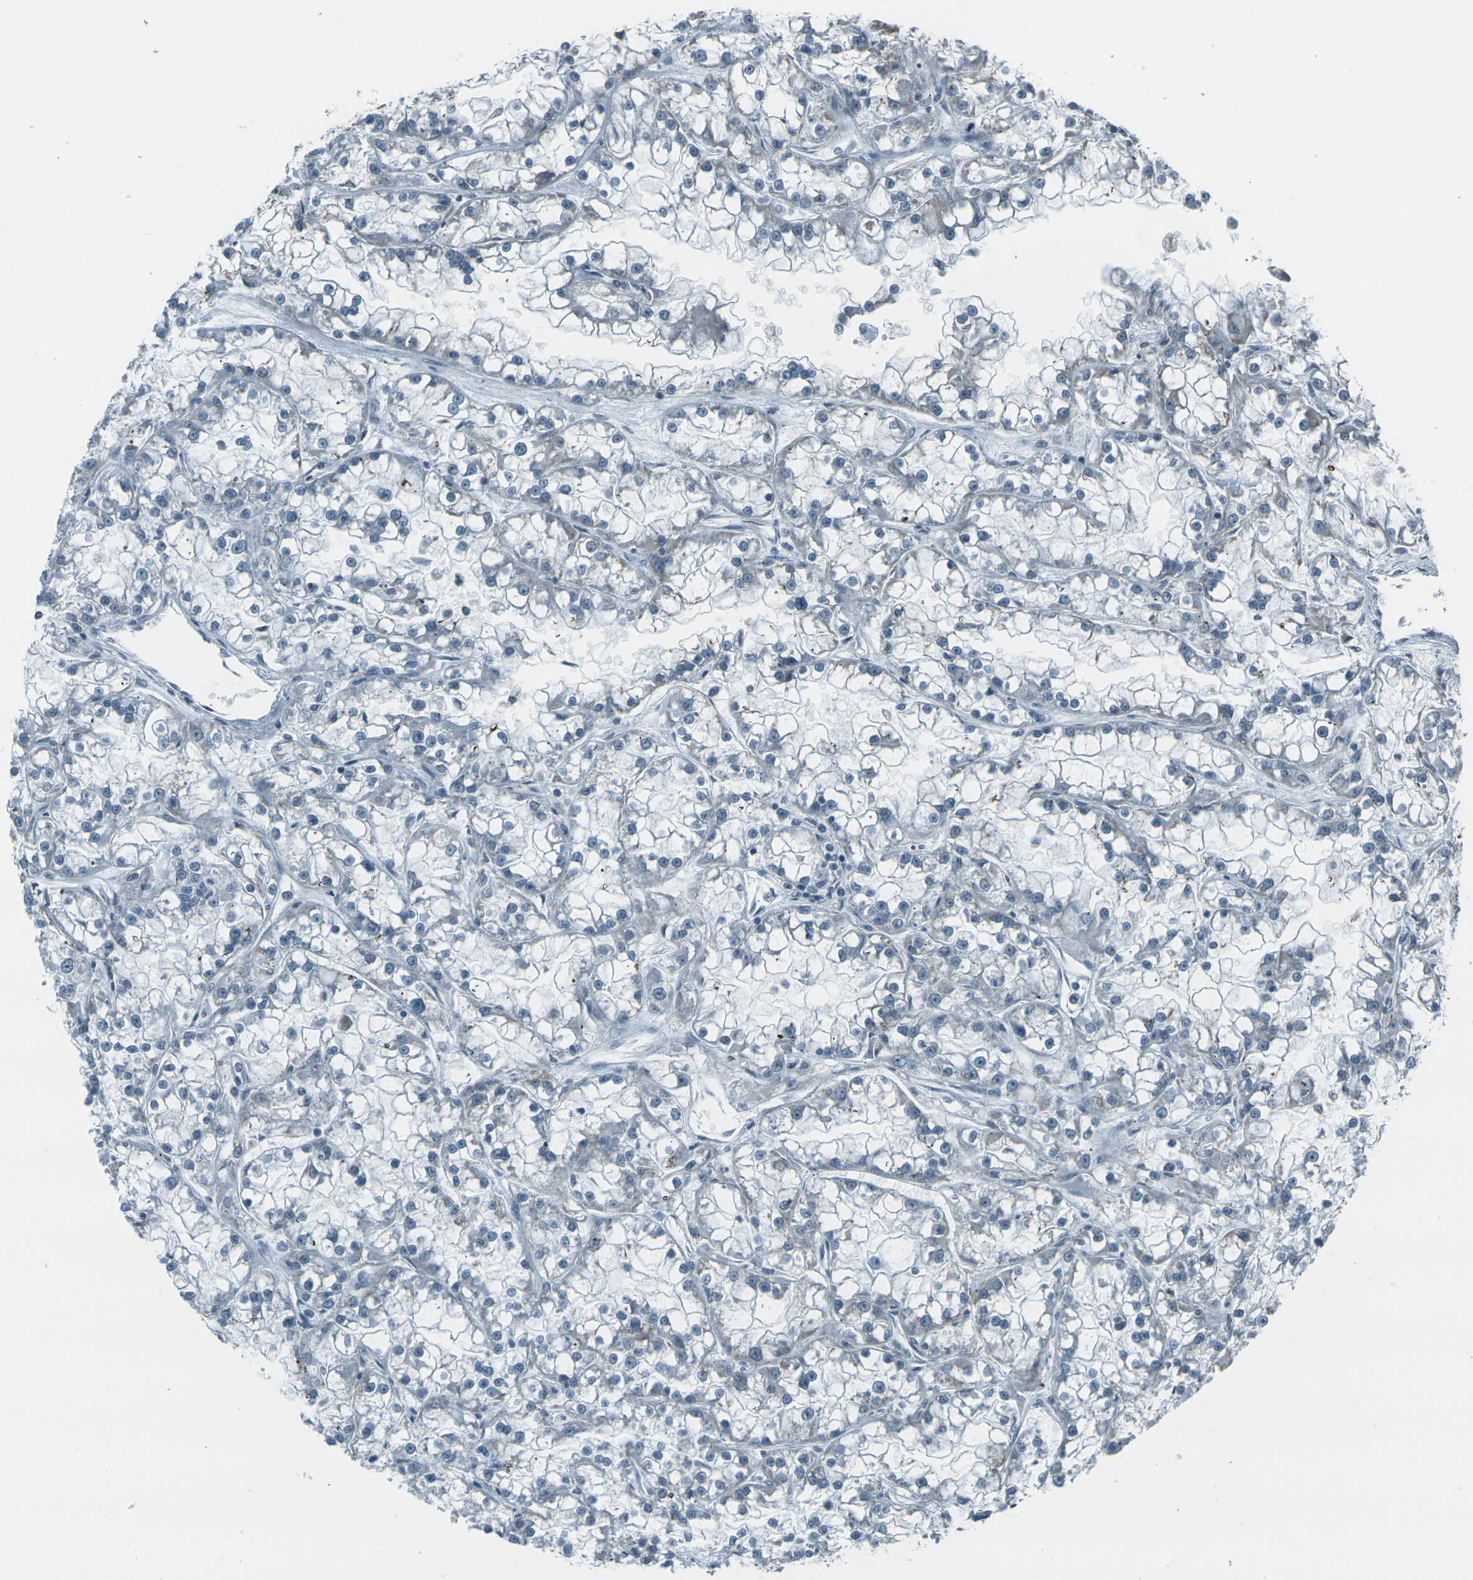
{"staining": {"intensity": "negative", "quantity": "none", "location": "none"}, "tissue": "renal cancer", "cell_type": "Tumor cells", "image_type": "cancer", "snomed": [{"axis": "morphology", "description": "Adenocarcinoma, NOS"}, {"axis": "topography", "description": "Kidney"}], "caption": "A histopathology image of adenocarcinoma (renal) stained for a protein displays no brown staining in tumor cells.", "gene": "H2BC1", "patient": {"sex": "female", "age": 52}}